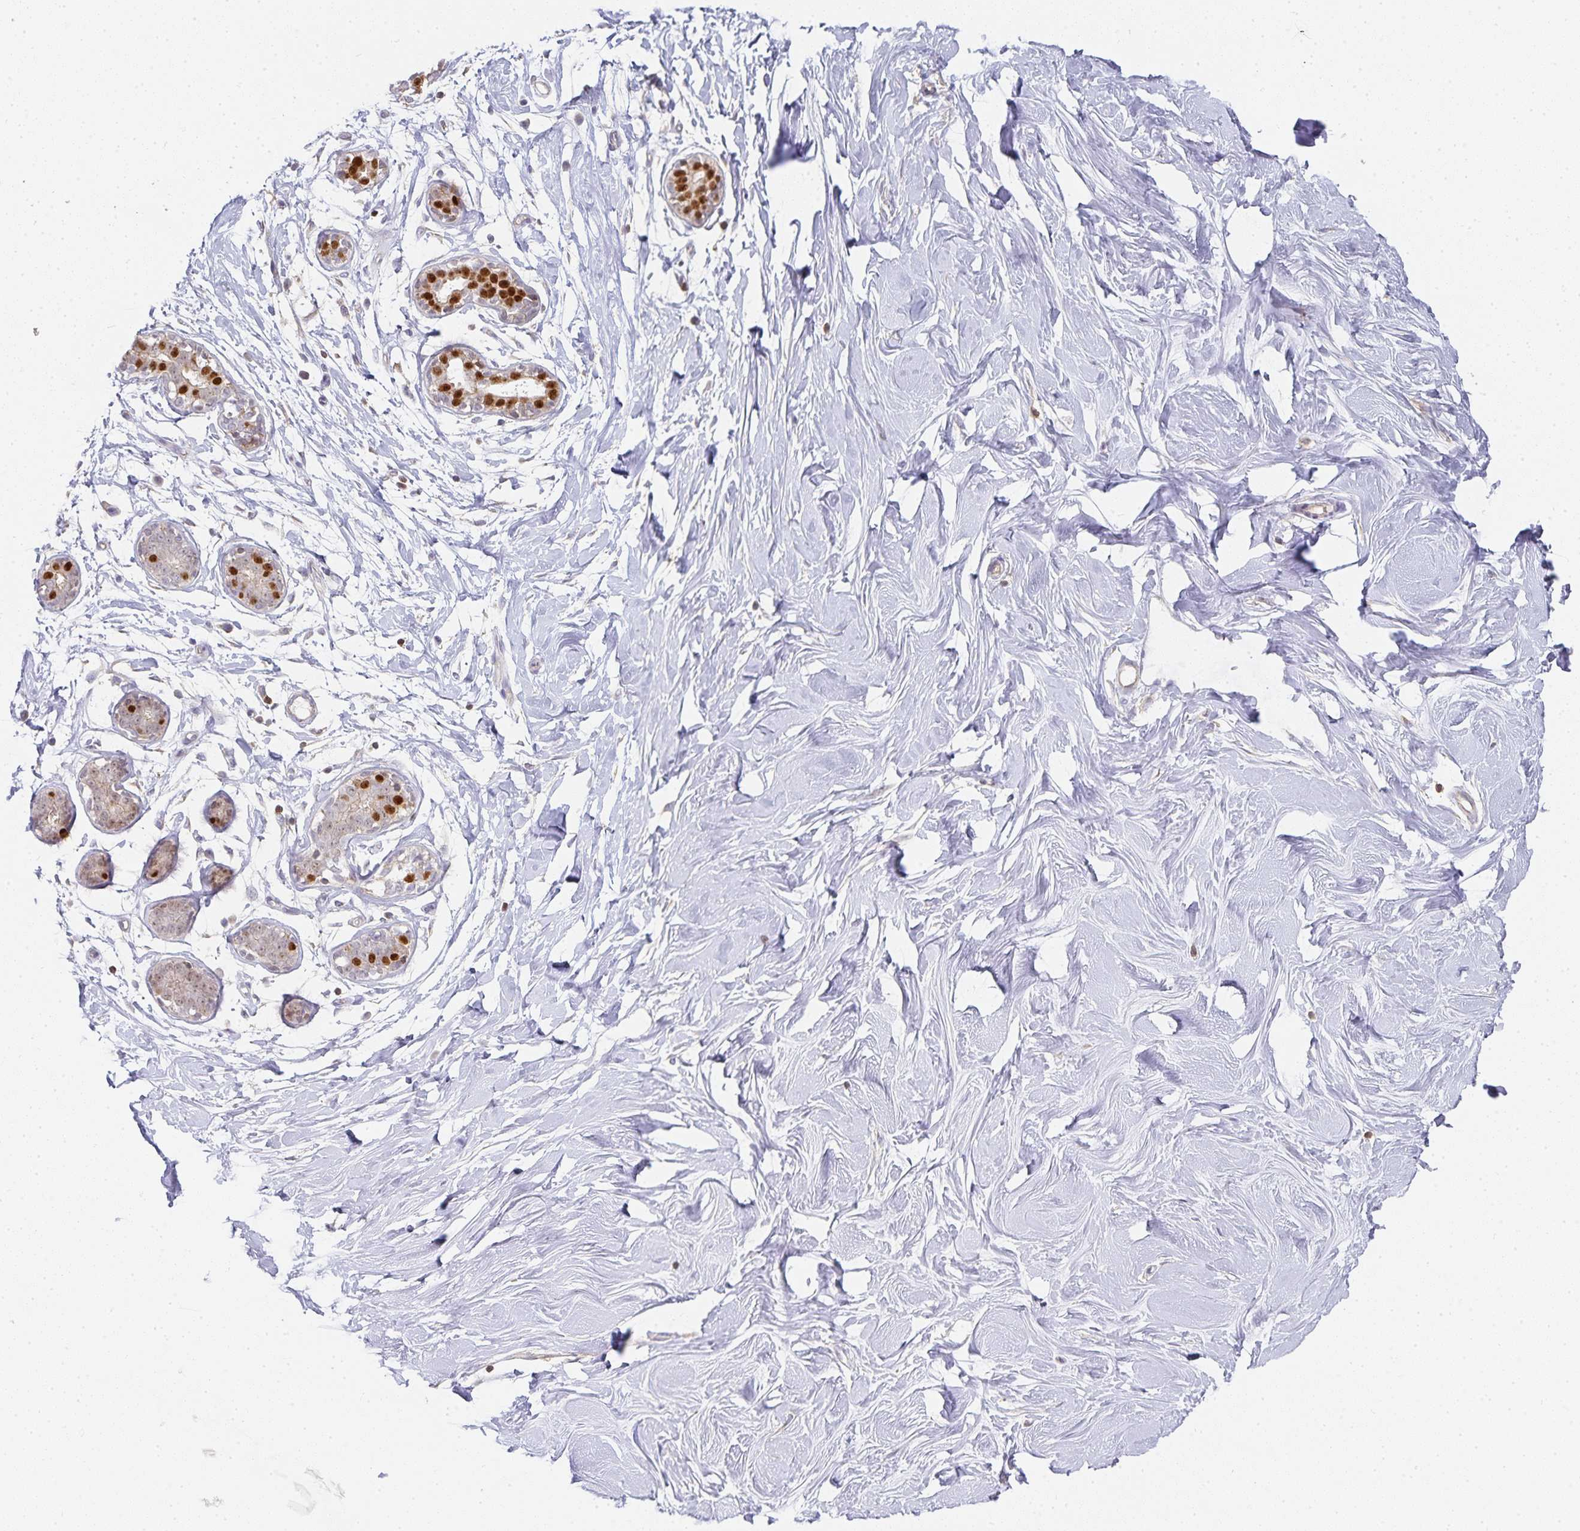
{"staining": {"intensity": "negative", "quantity": "none", "location": "none"}, "tissue": "breast", "cell_type": "Adipocytes", "image_type": "normal", "snomed": [{"axis": "morphology", "description": "Normal tissue, NOS"}, {"axis": "topography", "description": "Breast"}], "caption": "Breast was stained to show a protein in brown. There is no significant expression in adipocytes. (DAB immunohistochemistry (IHC) with hematoxylin counter stain).", "gene": "GATA3", "patient": {"sex": "female", "age": 27}}